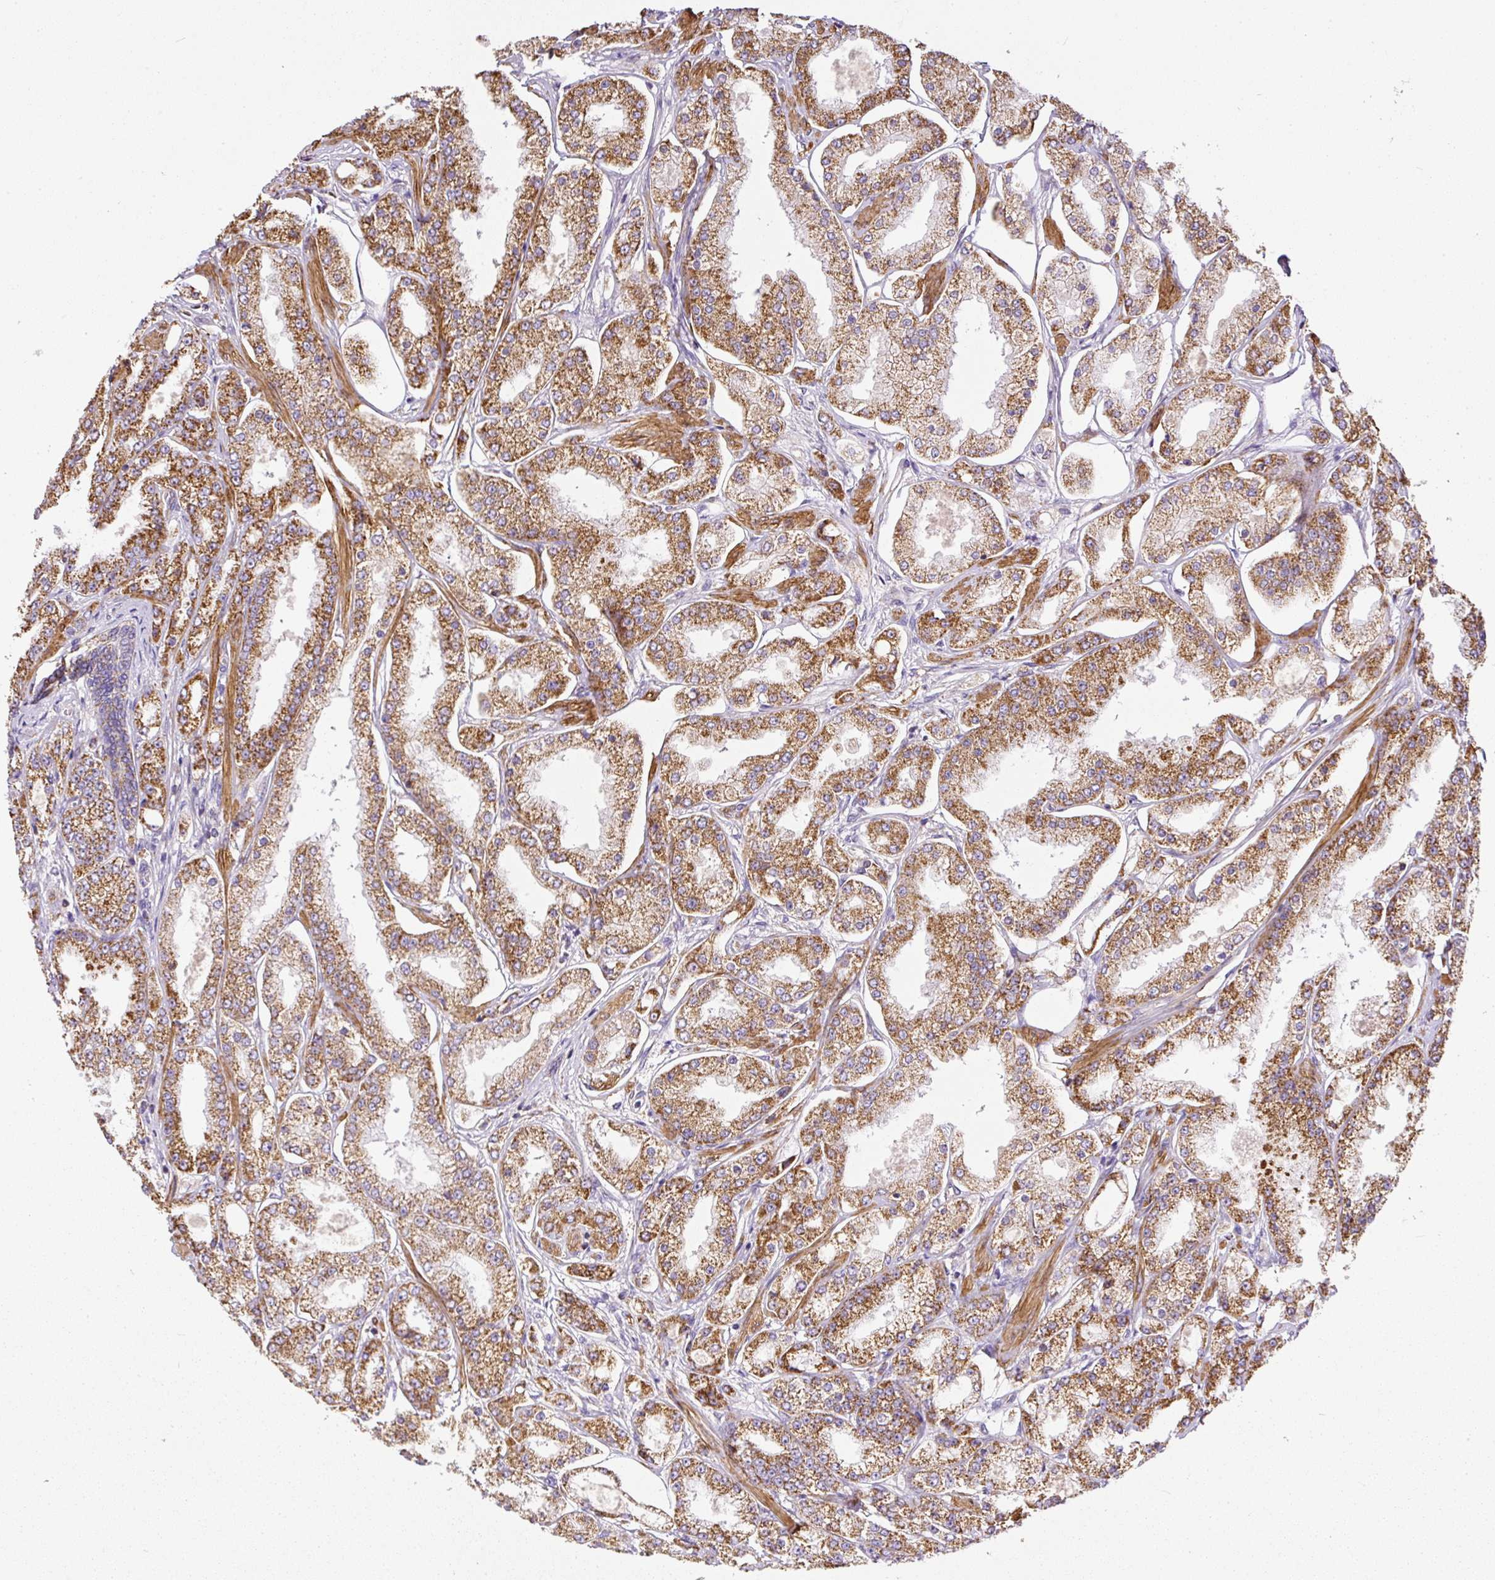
{"staining": {"intensity": "strong", "quantity": ">75%", "location": "cytoplasmic/membranous"}, "tissue": "prostate cancer", "cell_type": "Tumor cells", "image_type": "cancer", "snomed": [{"axis": "morphology", "description": "Adenocarcinoma, High grade"}, {"axis": "topography", "description": "Prostate"}], "caption": "Tumor cells display strong cytoplasmic/membranous positivity in about >75% of cells in prostate cancer (high-grade adenocarcinoma). (DAB = brown stain, brightfield microscopy at high magnification).", "gene": "NDUFAF2", "patient": {"sex": "male", "age": 69}}